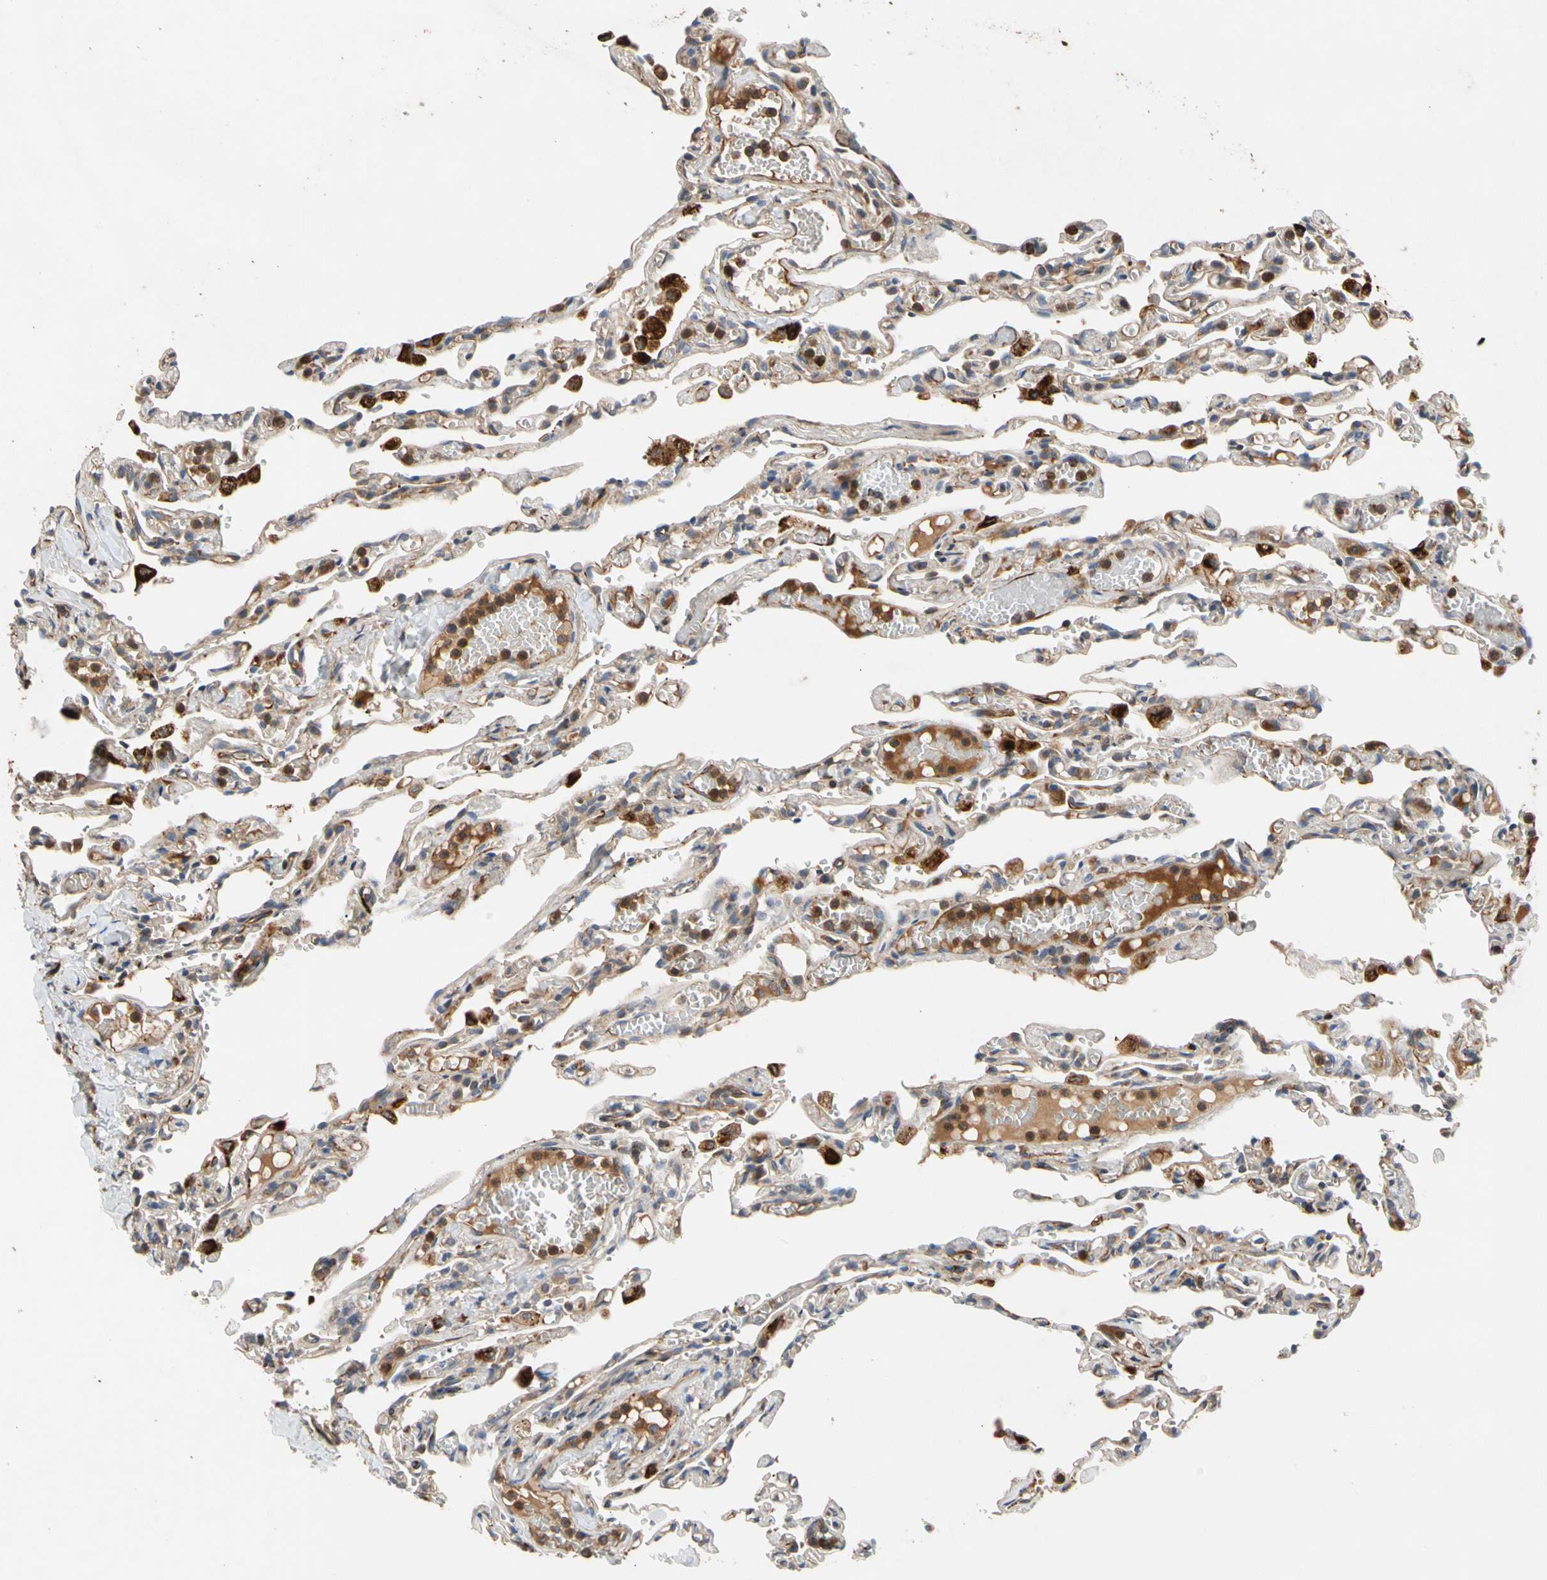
{"staining": {"intensity": "weak", "quantity": "25%-75%", "location": "cytoplasmic/membranous"}, "tissue": "lung", "cell_type": "Alveolar cells", "image_type": "normal", "snomed": [{"axis": "morphology", "description": "Normal tissue, NOS"}, {"axis": "topography", "description": "Lung"}], "caption": "Immunohistochemistry histopathology image of benign lung stained for a protein (brown), which exhibits low levels of weak cytoplasmic/membranous staining in approximately 25%-75% of alveolar cells.", "gene": "FGD6", "patient": {"sex": "male", "age": 21}}